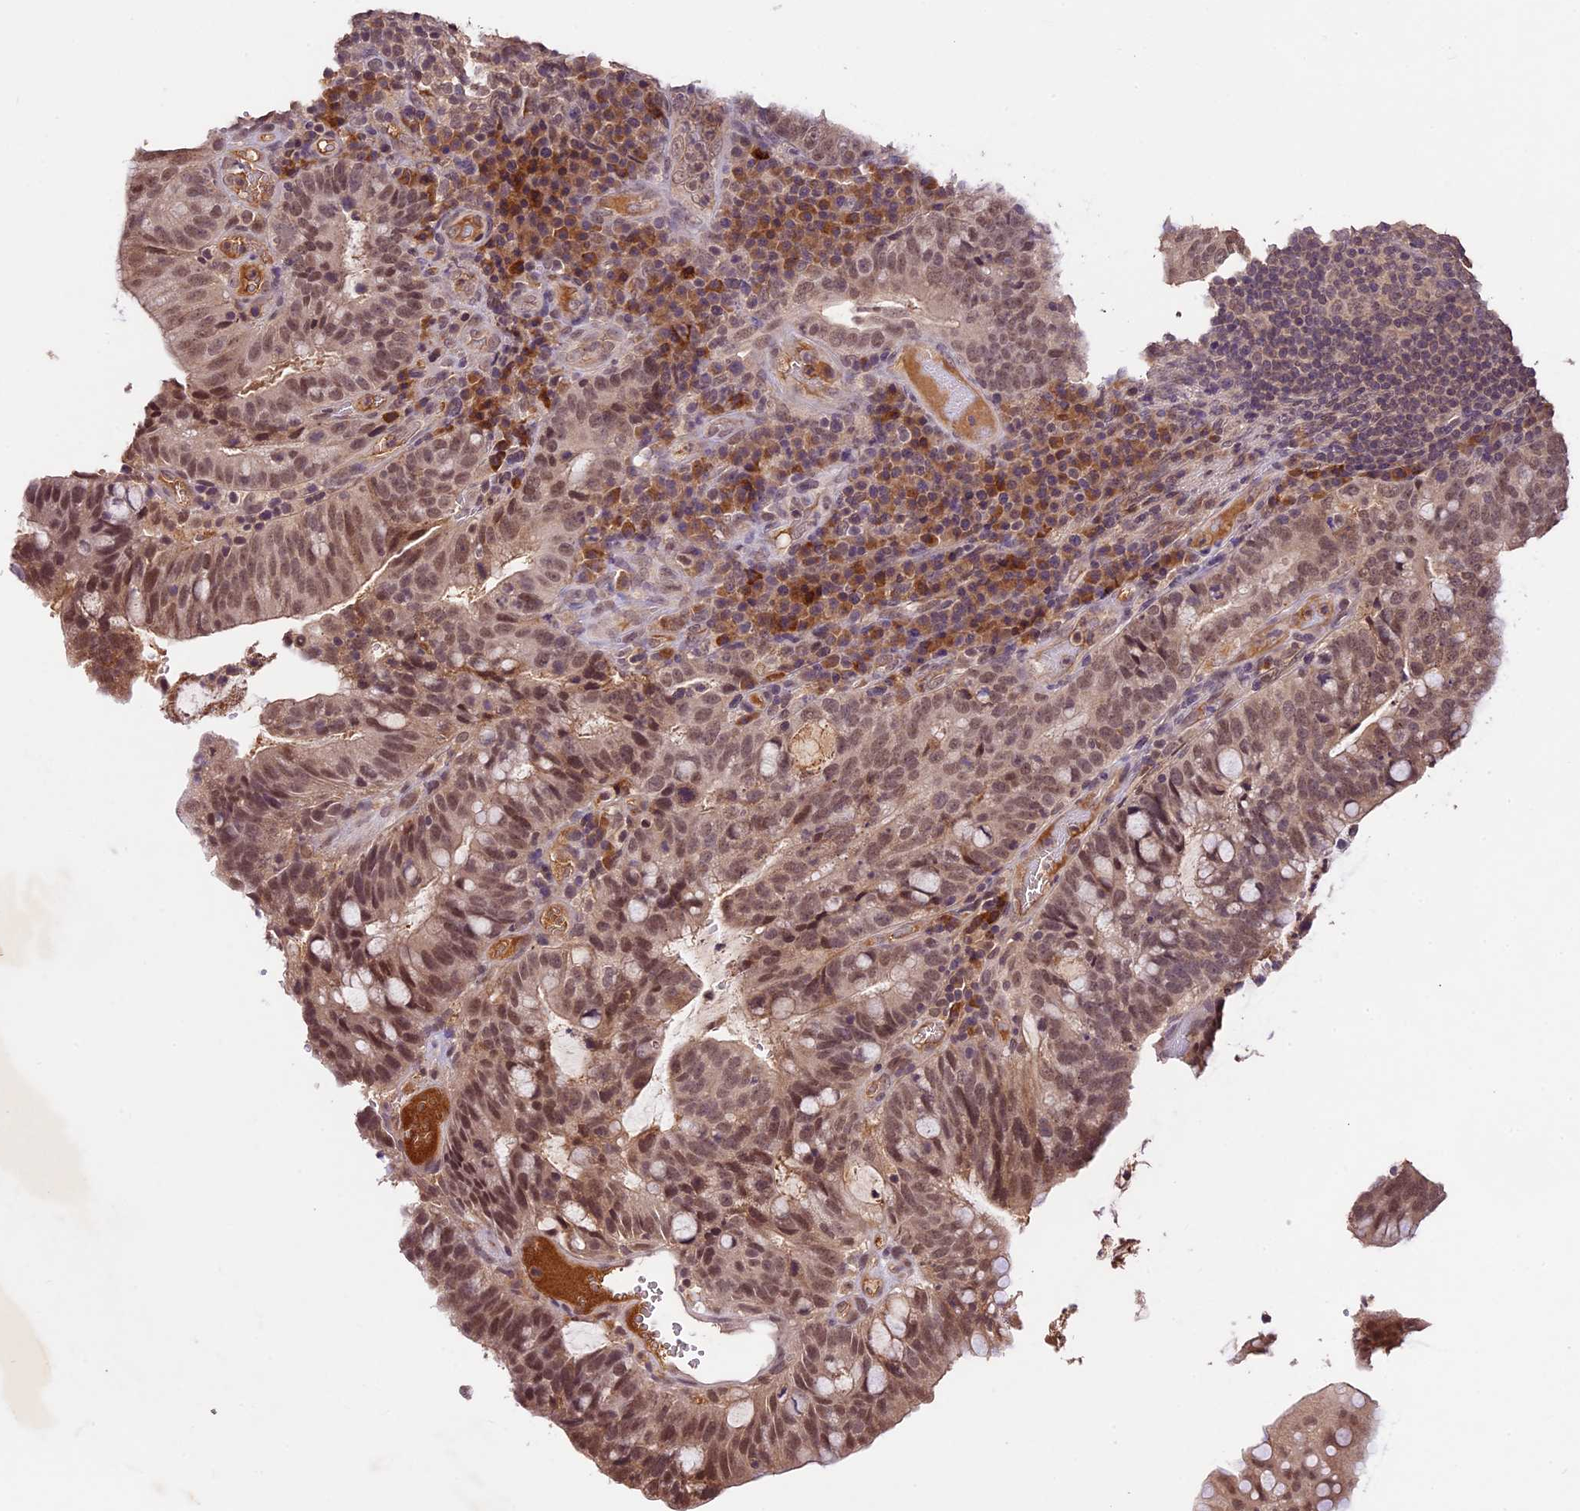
{"staining": {"intensity": "moderate", "quantity": ">75%", "location": "nuclear"}, "tissue": "colorectal cancer", "cell_type": "Tumor cells", "image_type": "cancer", "snomed": [{"axis": "morphology", "description": "Adenocarcinoma, NOS"}, {"axis": "topography", "description": "Colon"}], "caption": "A high-resolution photomicrograph shows IHC staining of colorectal cancer, which reveals moderate nuclear staining in approximately >75% of tumor cells. Using DAB (brown) and hematoxylin (blue) stains, captured at high magnification using brightfield microscopy.", "gene": "ATP10A", "patient": {"sex": "female", "age": 66}}